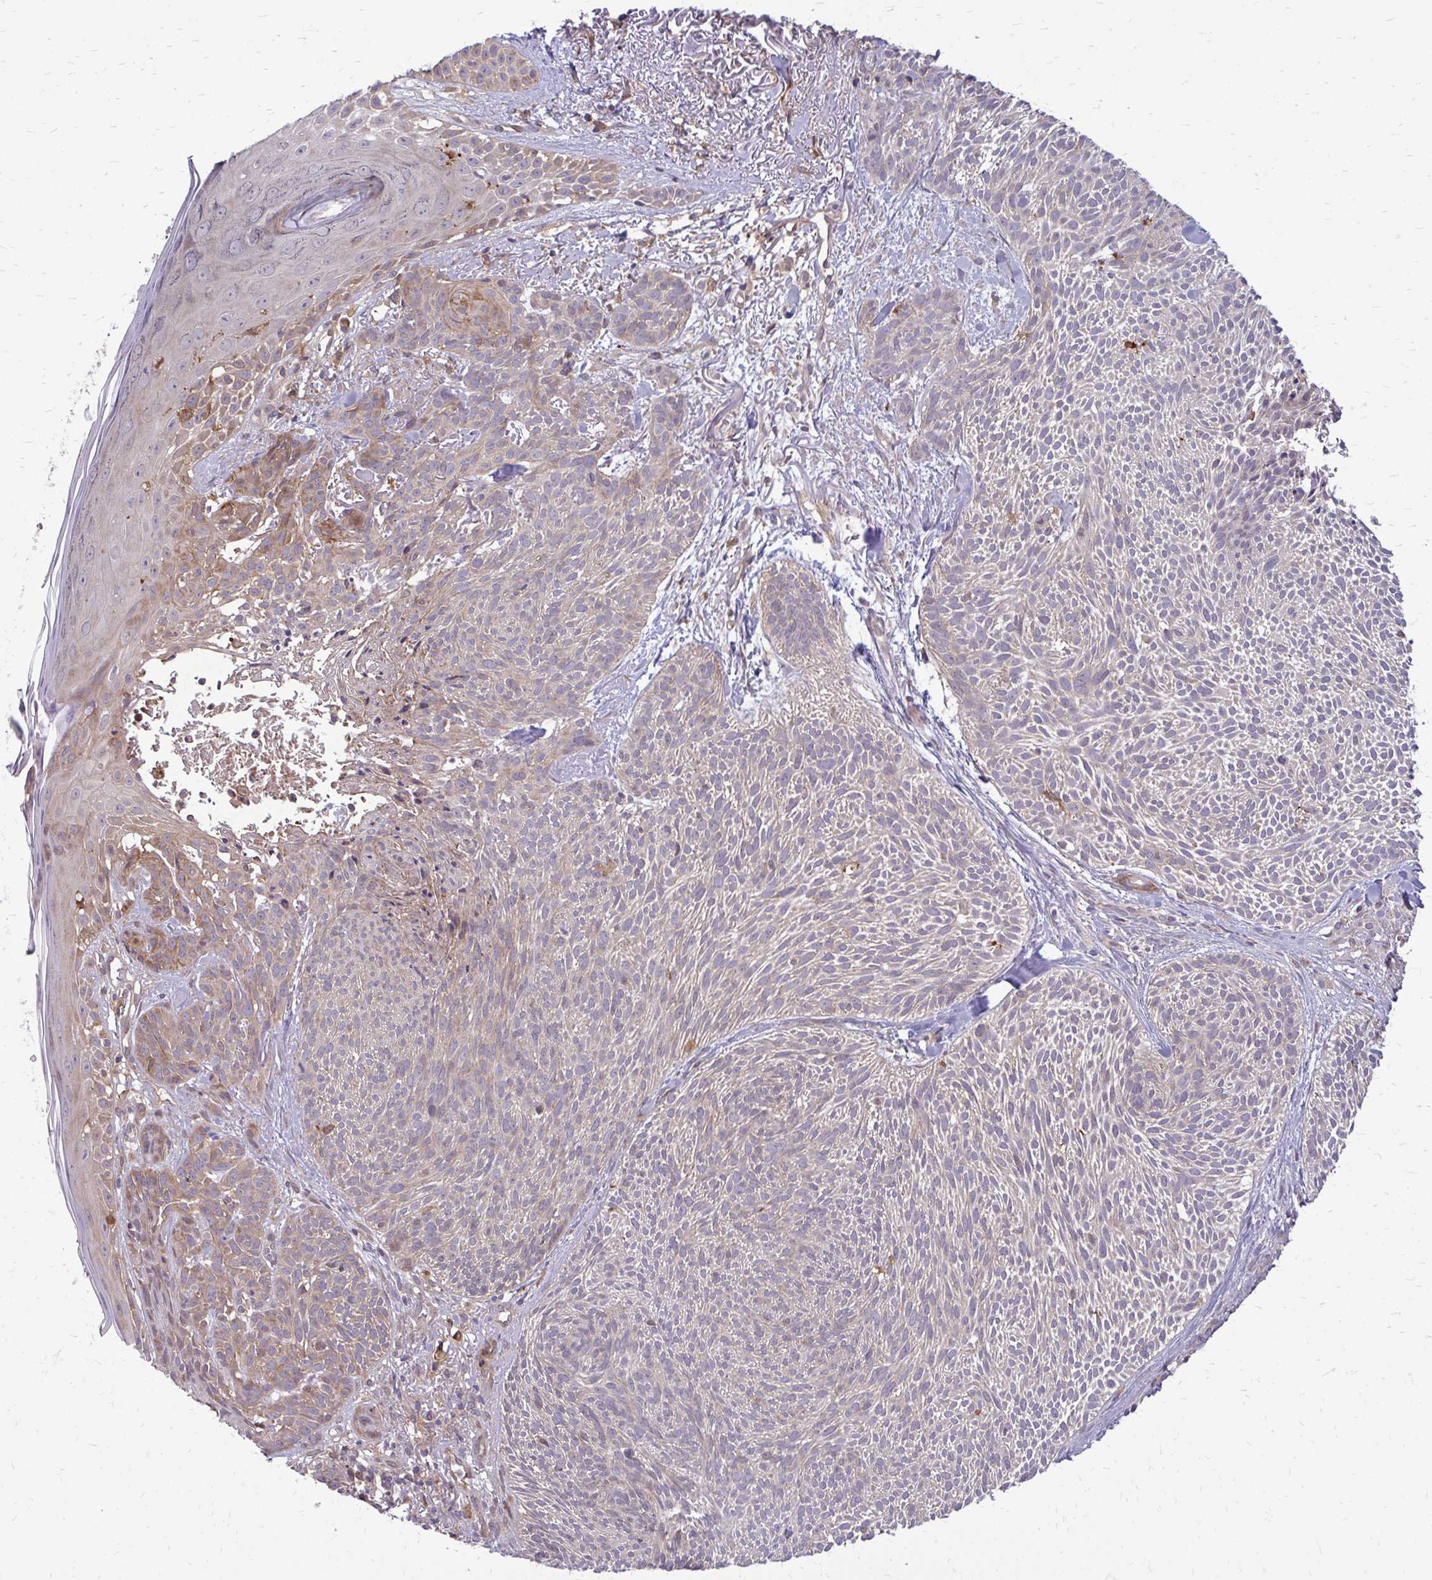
{"staining": {"intensity": "moderate", "quantity": "<25%", "location": "cytoplasmic/membranous"}, "tissue": "skin cancer", "cell_type": "Tumor cells", "image_type": "cancer", "snomed": [{"axis": "morphology", "description": "Basal cell carcinoma"}, {"axis": "topography", "description": "Skin"}], "caption": "About <25% of tumor cells in human skin cancer (basal cell carcinoma) exhibit moderate cytoplasmic/membranous protein expression as visualized by brown immunohistochemical staining.", "gene": "OXNAD1", "patient": {"sex": "female", "age": 78}}